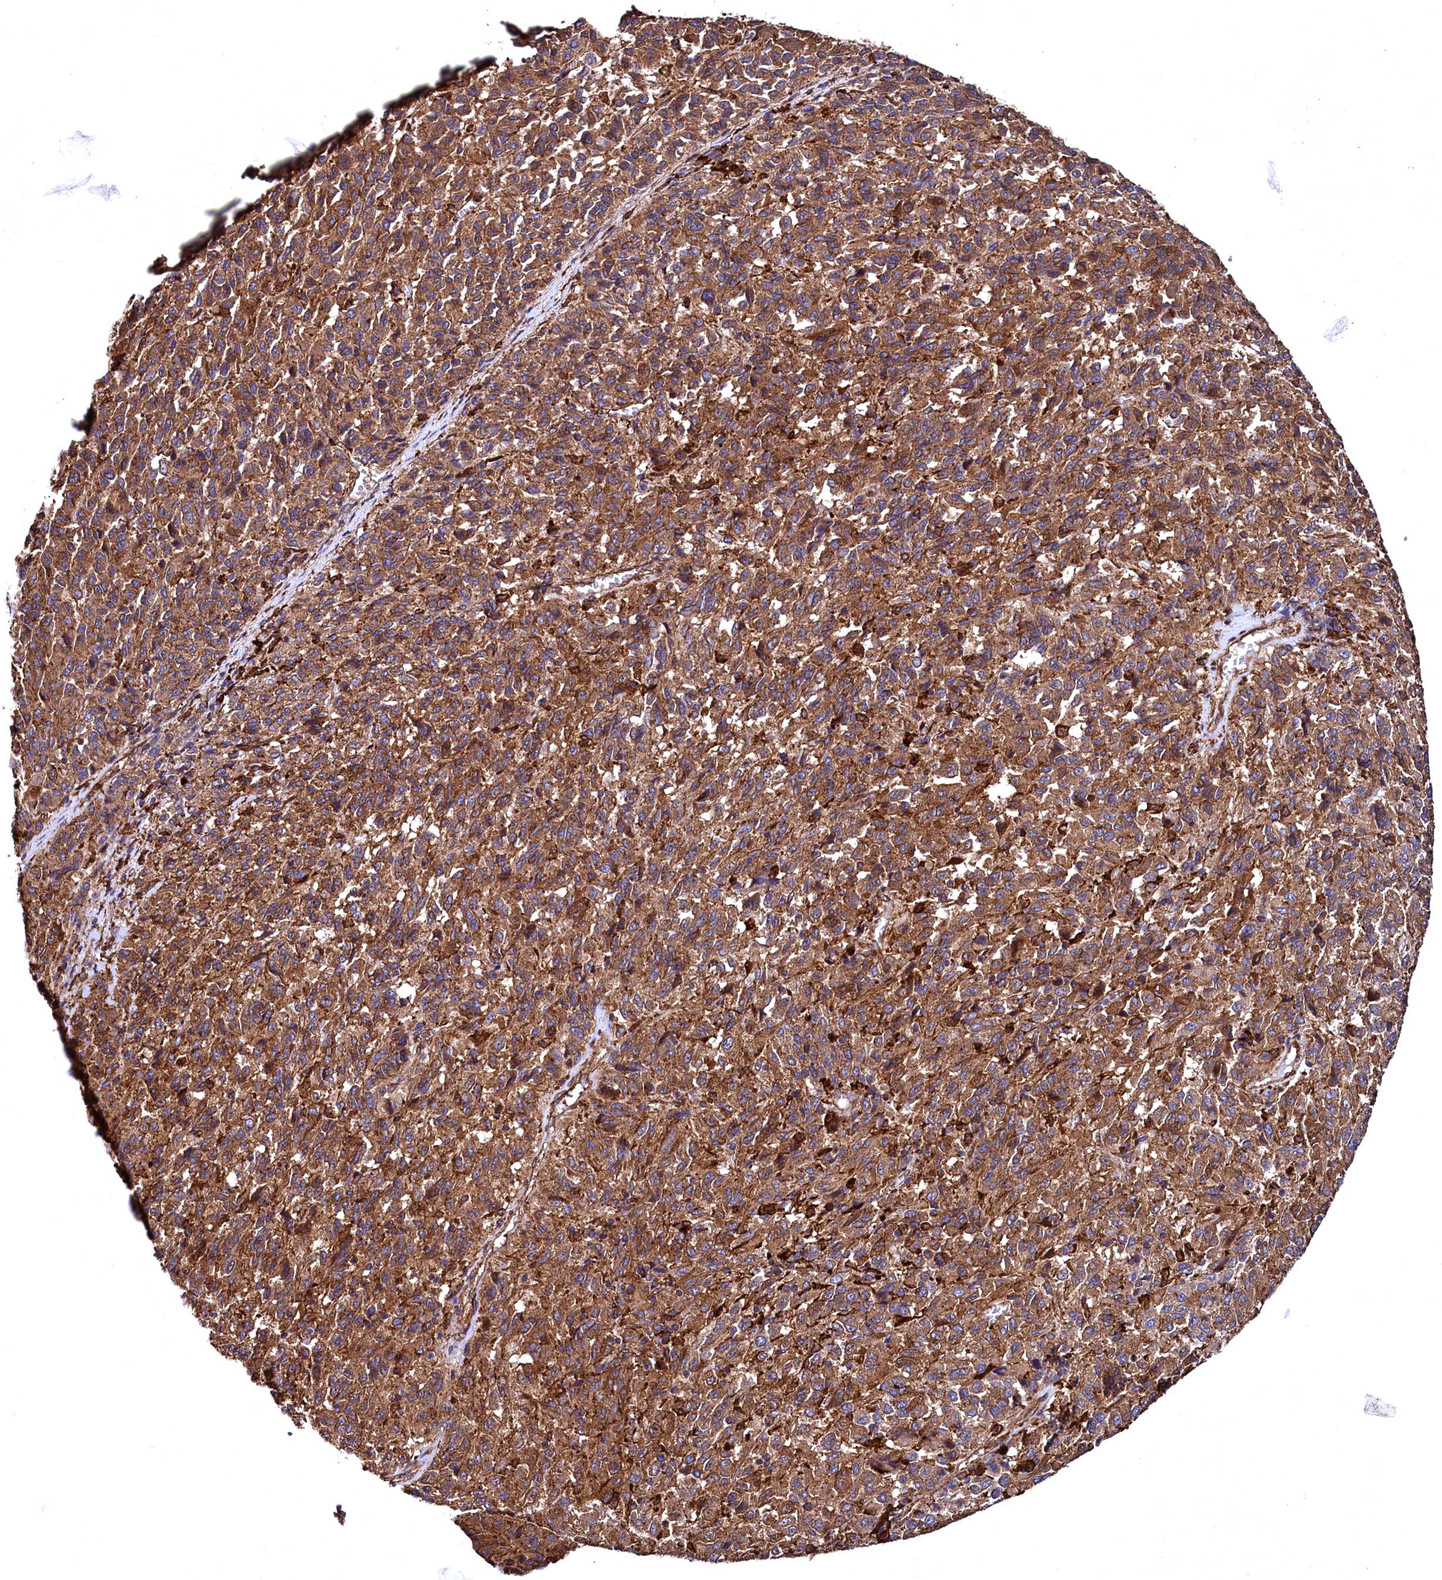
{"staining": {"intensity": "strong", "quantity": ">75%", "location": "cytoplasmic/membranous"}, "tissue": "melanoma", "cell_type": "Tumor cells", "image_type": "cancer", "snomed": [{"axis": "morphology", "description": "Malignant melanoma, Metastatic site"}, {"axis": "topography", "description": "Lung"}], "caption": "This histopathology image shows immunohistochemistry staining of melanoma, with high strong cytoplasmic/membranous positivity in approximately >75% of tumor cells.", "gene": "STAMBPL1", "patient": {"sex": "male", "age": 64}}